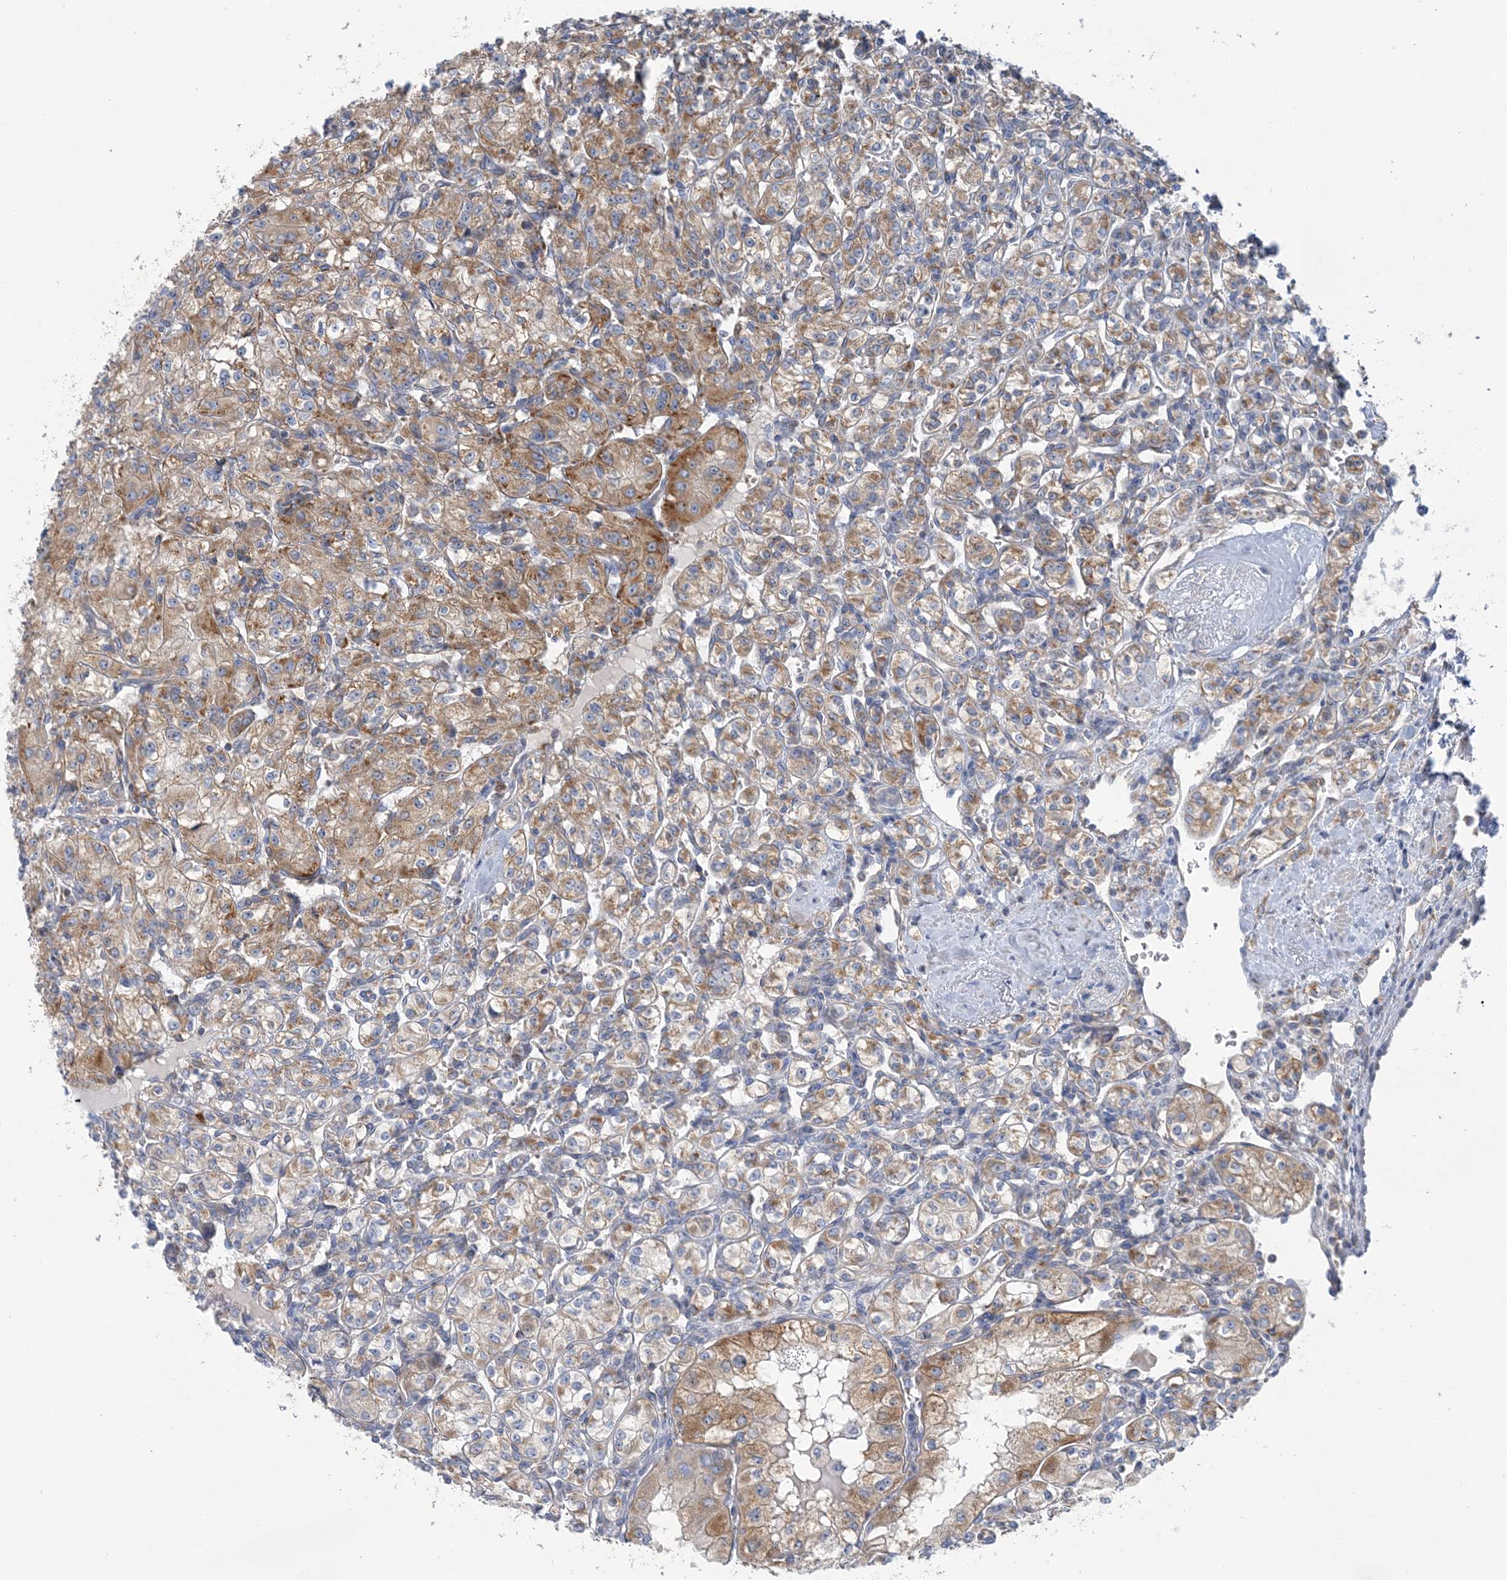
{"staining": {"intensity": "moderate", "quantity": ">75%", "location": "cytoplasmic/membranous"}, "tissue": "renal cancer", "cell_type": "Tumor cells", "image_type": "cancer", "snomed": [{"axis": "morphology", "description": "Adenocarcinoma, NOS"}, {"axis": "topography", "description": "Kidney"}], "caption": "Protein expression analysis of human renal cancer reveals moderate cytoplasmic/membranous expression in approximately >75% of tumor cells.", "gene": "FAM114A2", "patient": {"sex": "male", "age": 77}}